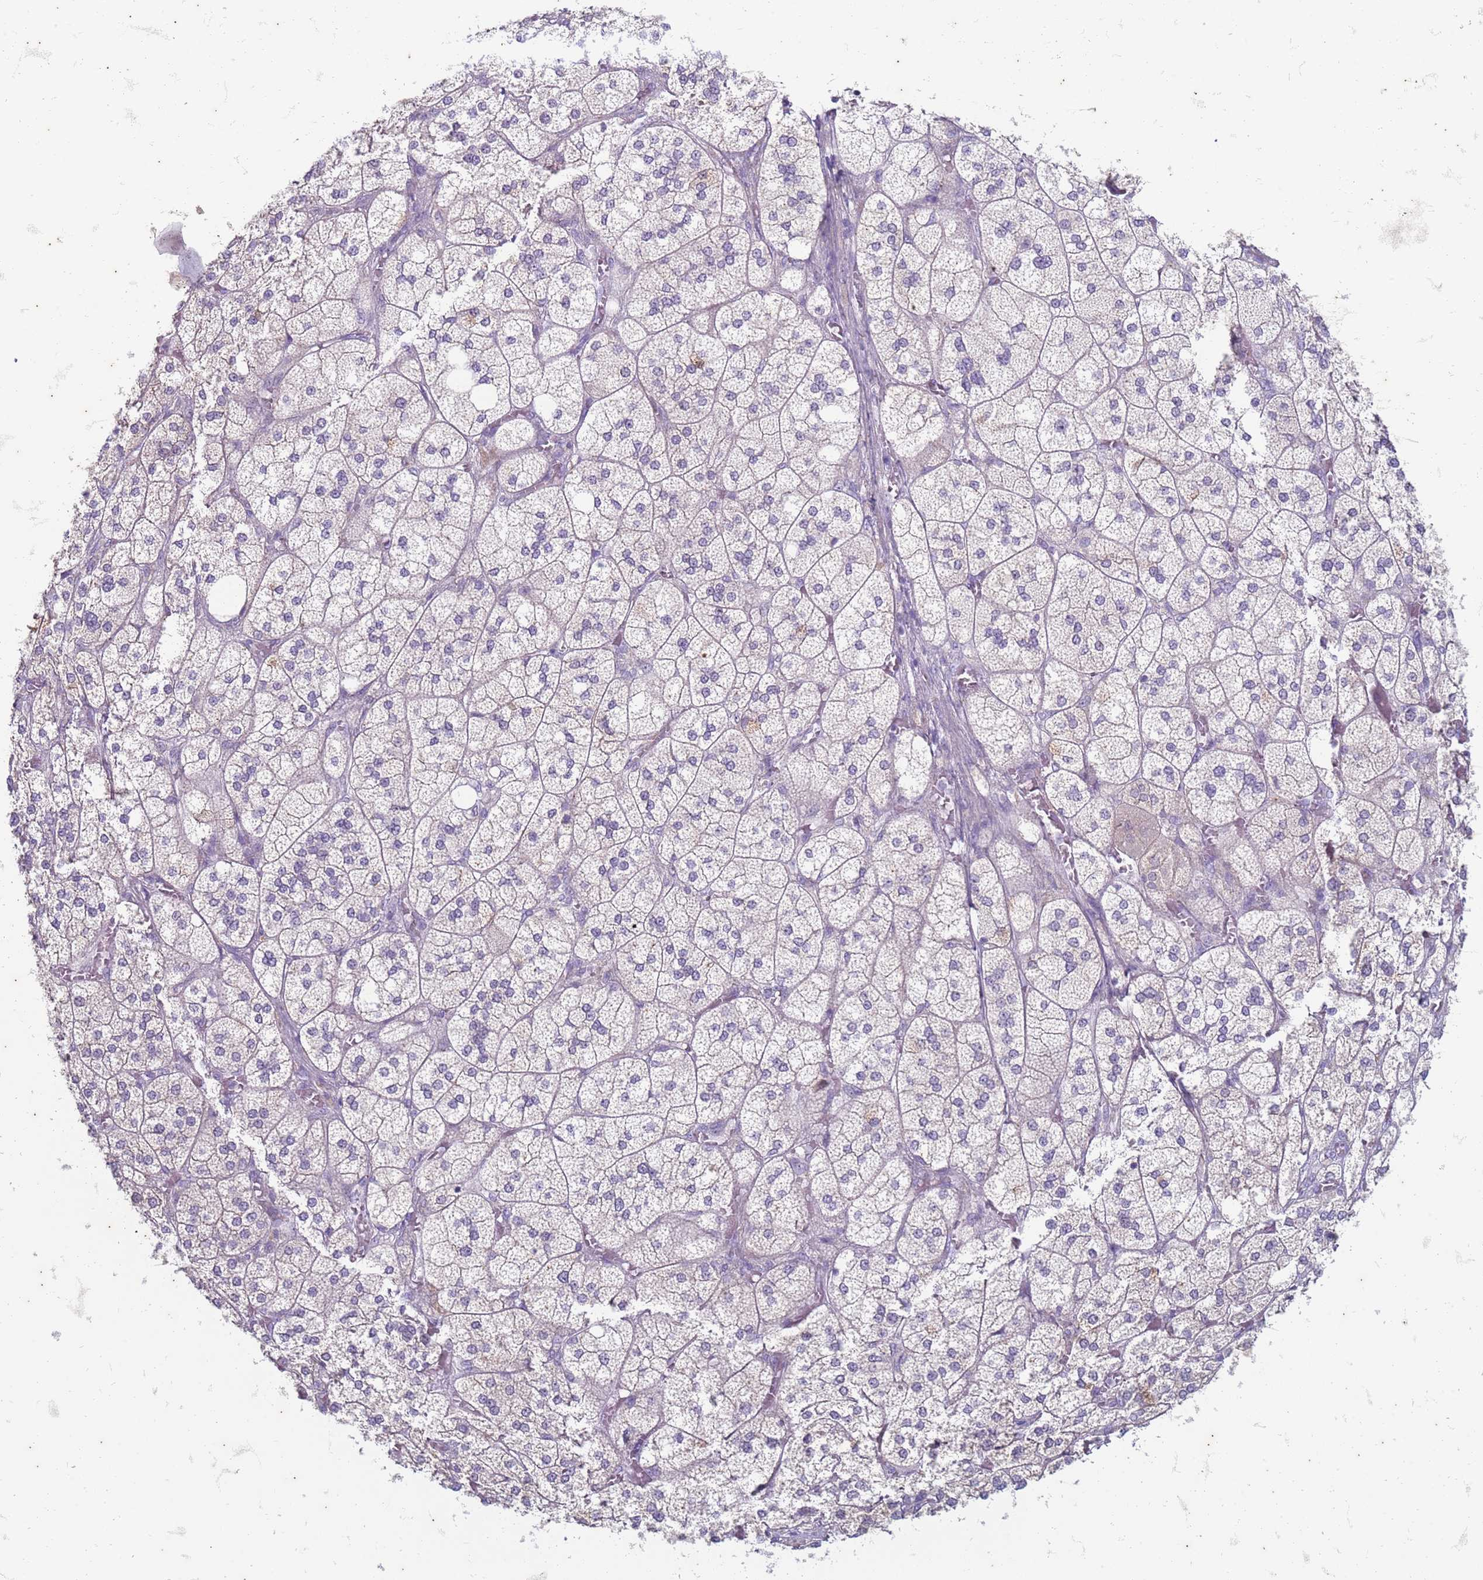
{"staining": {"intensity": "weak", "quantity": "<25%", "location": "cytoplasmic/membranous"}, "tissue": "adrenal gland", "cell_type": "Glandular cells", "image_type": "normal", "snomed": [{"axis": "morphology", "description": "Normal tissue, NOS"}, {"axis": "topography", "description": "Adrenal gland"}], "caption": "Adrenal gland stained for a protein using immunohistochemistry (IHC) reveals no positivity glandular cells.", "gene": "SUCO", "patient": {"sex": "male", "age": 61}}